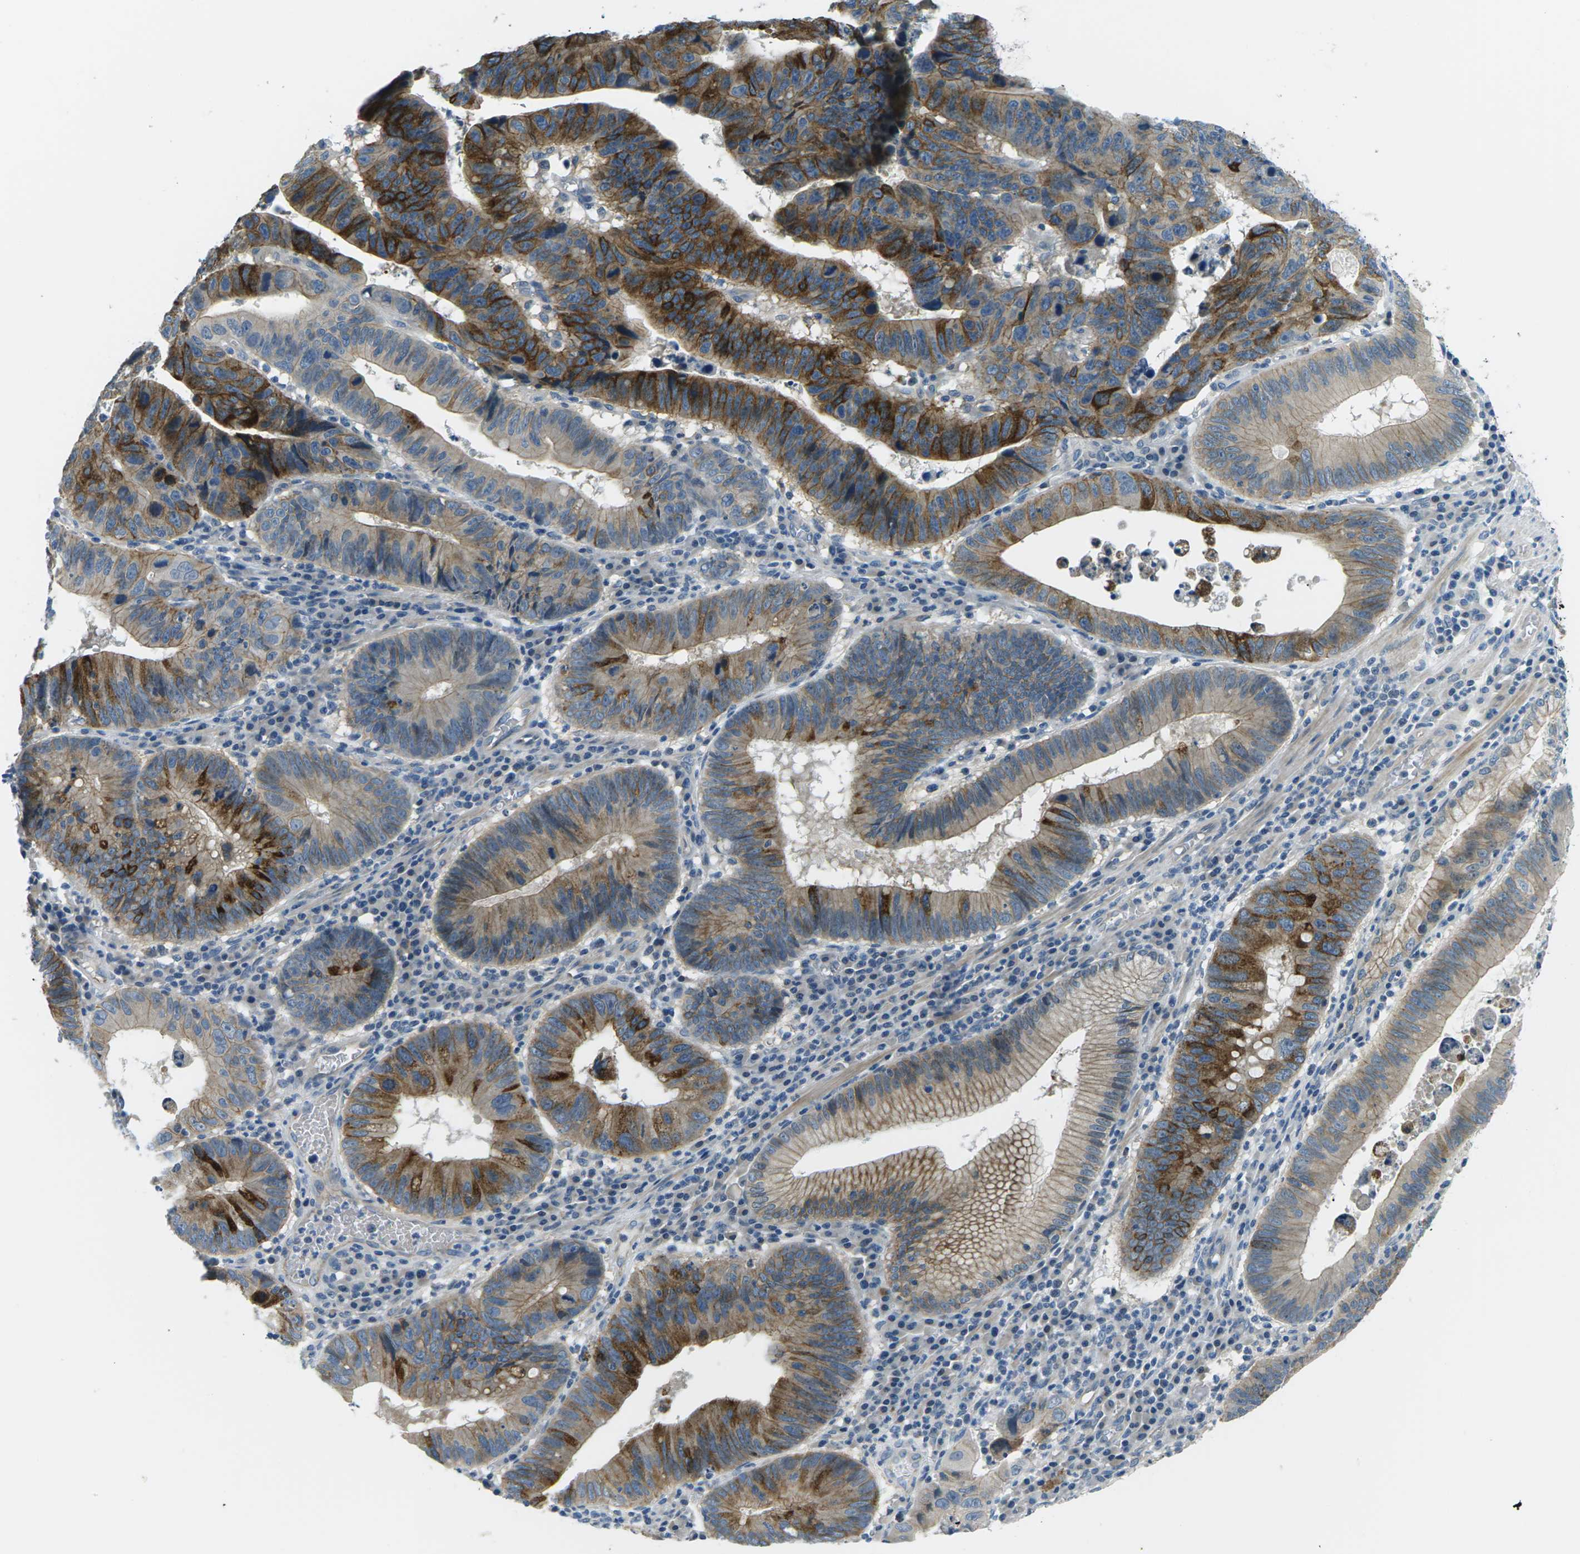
{"staining": {"intensity": "strong", "quantity": "25%-75%", "location": "cytoplasmic/membranous"}, "tissue": "stomach cancer", "cell_type": "Tumor cells", "image_type": "cancer", "snomed": [{"axis": "morphology", "description": "Adenocarcinoma, NOS"}, {"axis": "topography", "description": "Stomach"}], "caption": "Immunohistochemical staining of human stomach cancer (adenocarcinoma) reveals high levels of strong cytoplasmic/membranous positivity in approximately 25%-75% of tumor cells. The protein of interest is shown in brown color, while the nuclei are stained blue.", "gene": "CTNND1", "patient": {"sex": "male", "age": 59}}